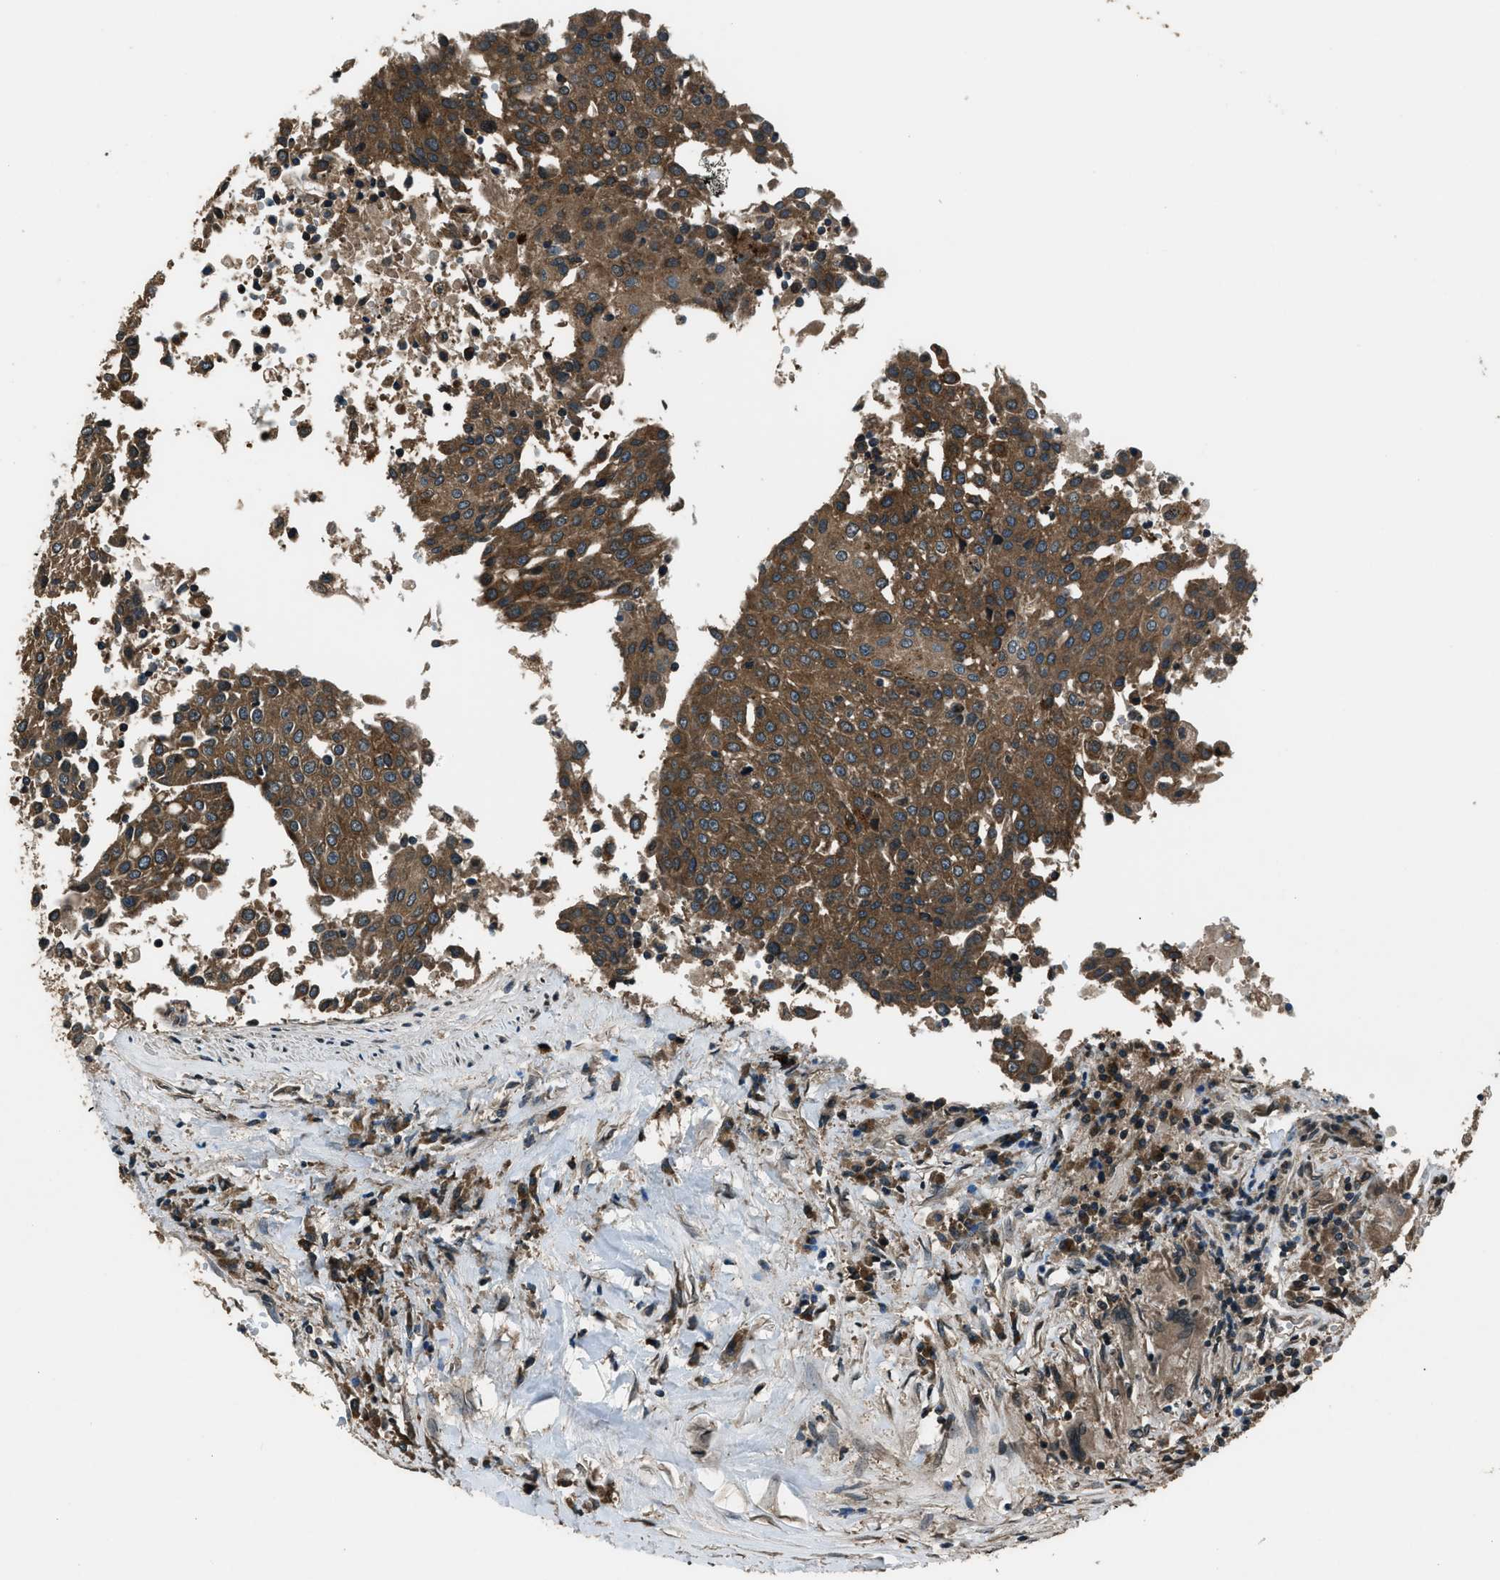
{"staining": {"intensity": "moderate", "quantity": ">75%", "location": "cytoplasmic/membranous"}, "tissue": "urothelial cancer", "cell_type": "Tumor cells", "image_type": "cancer", "snomed": [{"axis": "morphology", "description": "Urothelial carcinoma, High grade"}, {"axis": "topography", "description": "Urinary bladder"}], "caption": "DAB (3,3'-diaminobenzidine) immunohistochemical staining of human urothelial cancer demonstrates moderate cytoplasmic/membranous protein positivity in approximately >75% of tumor cells. The staining is performed using DAB (3,3'-diaminobenzidine) brown chromogen to label protein expression. The nuclei are counter-stained blue using hematoxylin.", "gene": "TRIM4", "patient": {"sex": "female", "age": 85}}